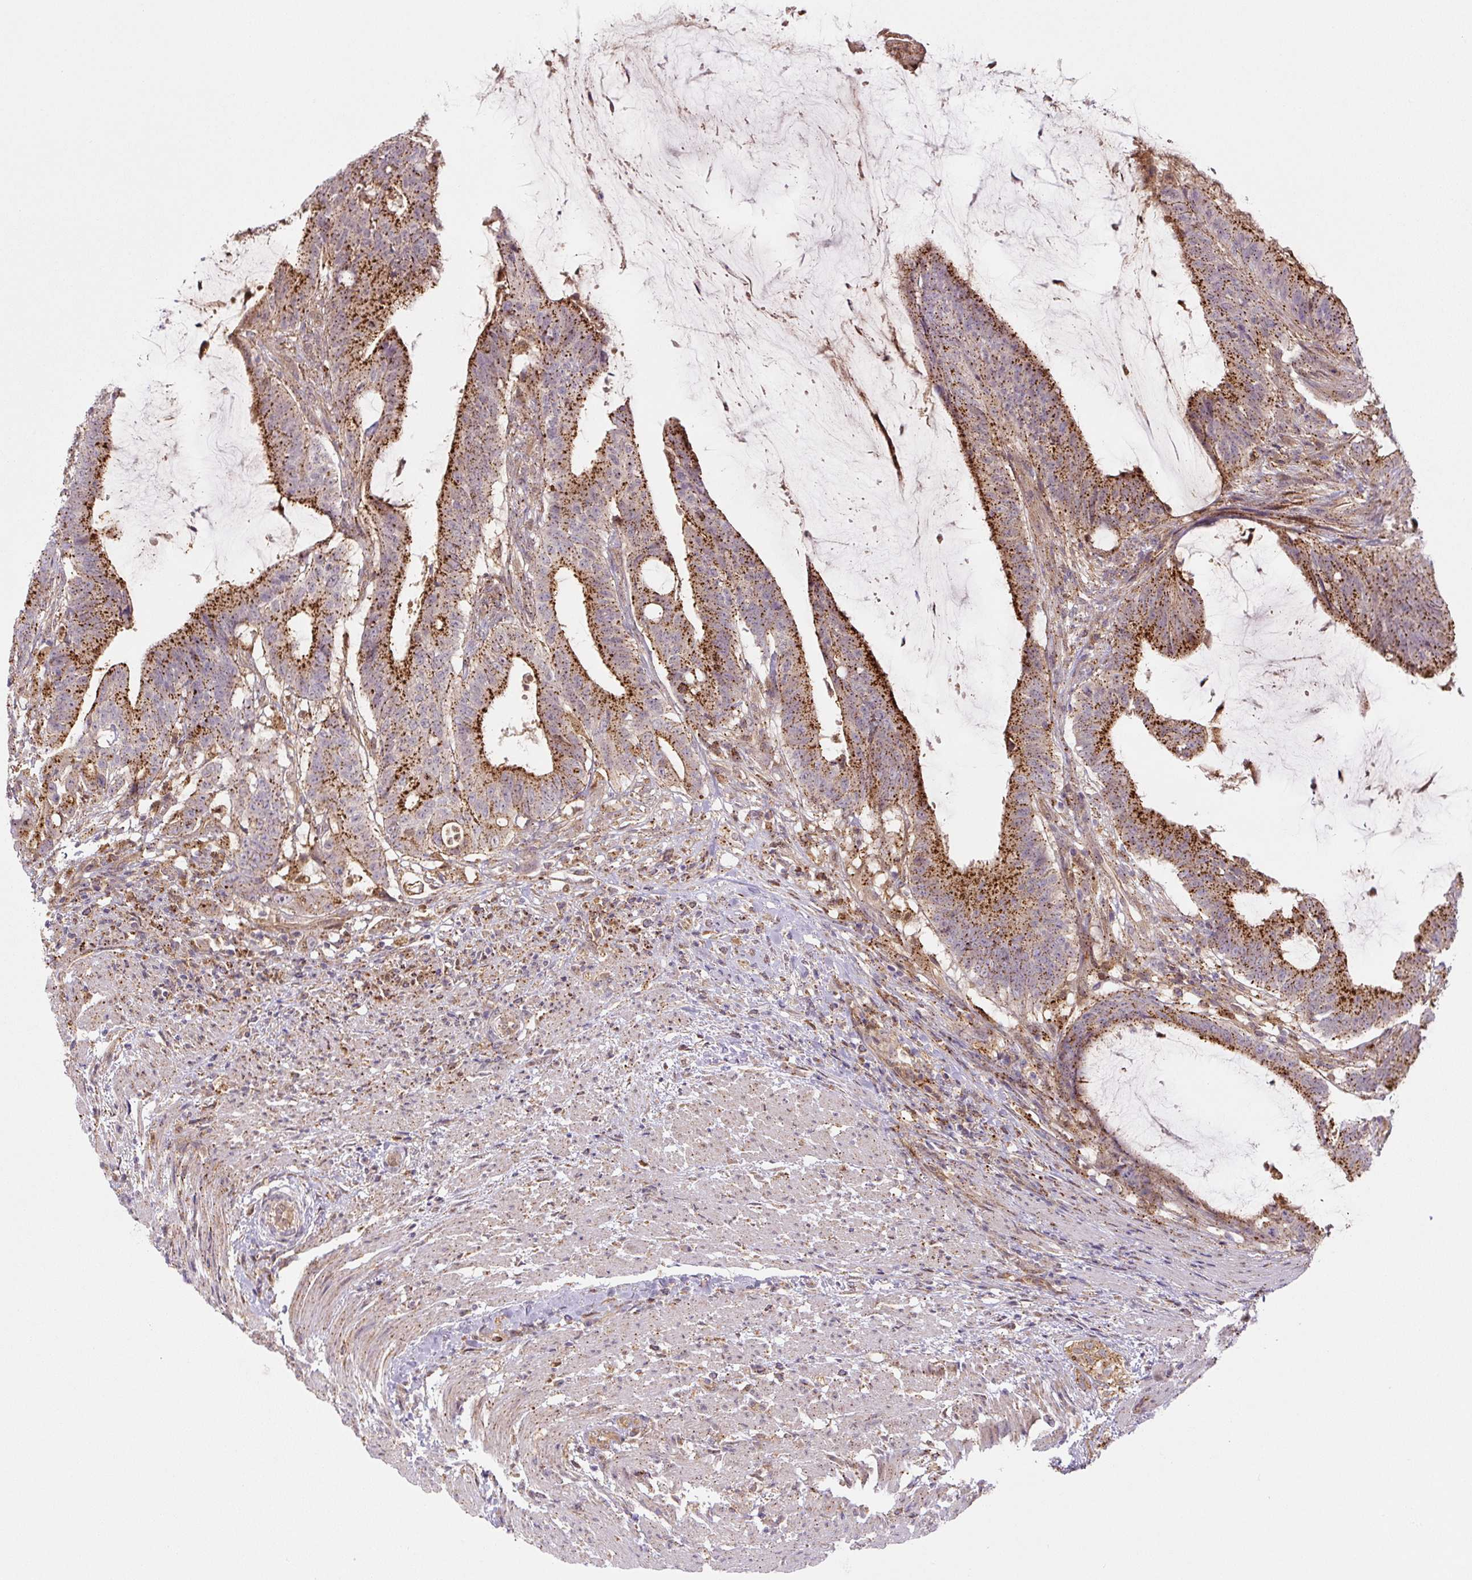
{"staining": {"intensity": "strong", "quantity": ">75%", "location": "cytoplasmic/membranous"}, "tissue": "colorectal cancer", "cell_type": "Tumor cells", "image_type": "cancer", "snomed": [{"axis": "morphology", "description": "Adenocarcinoma, NOS"}, {"axis": "topography", "description": "Colon"}], "caption": "Colorectal cancer tissue exhibits strong cytoplasmic/membranous expression in about >75% of tumor cells, visualized by immunohistochemistry.", "gene": "ZSWIM7", "patient": {"sex": "female", "age": 43}}